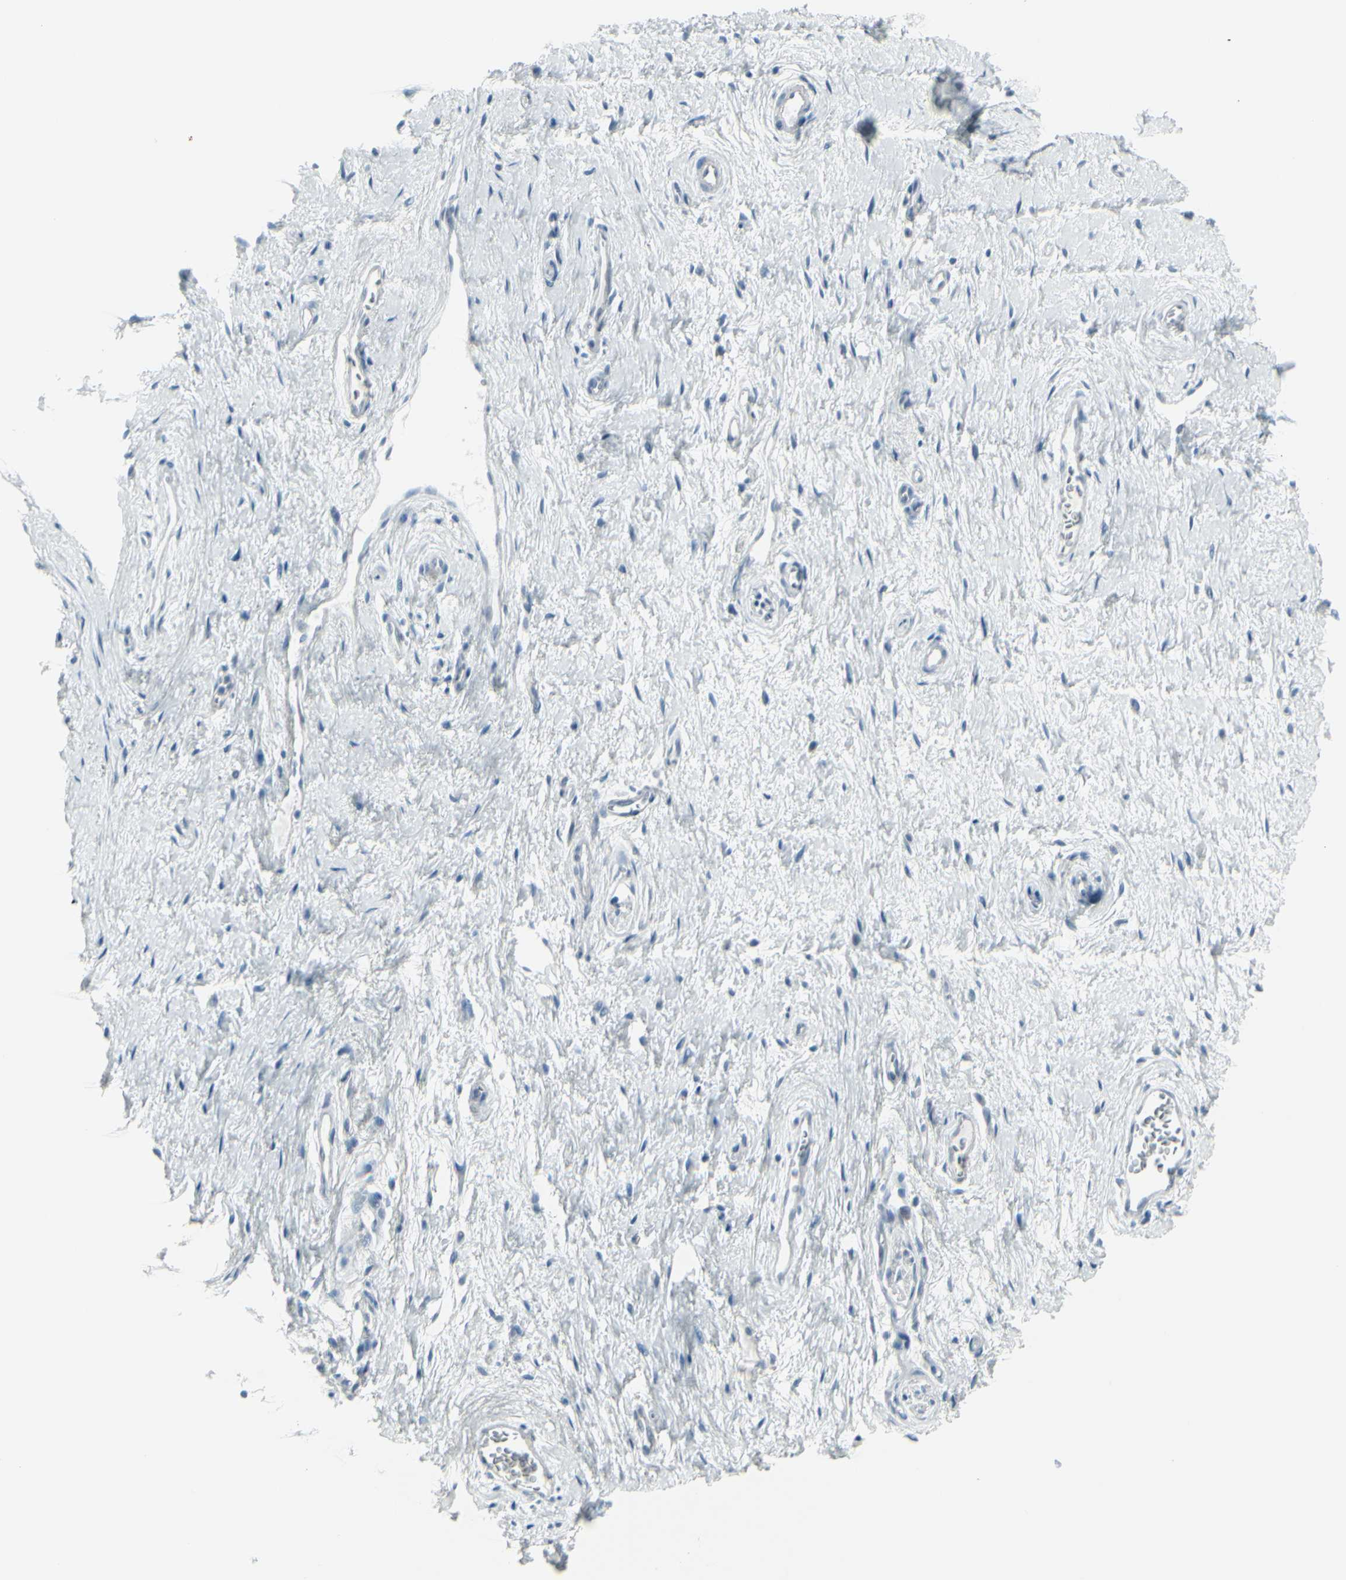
{"staining": {"intensity": "negative", "quantity": "none", "location": "none"}, "tissue": "vagina", "cell_type": "Squamous epithelial cells", "image_type": "normal", "snomed": [{"axis": "morphology", "description": "Normal tissue, NOS"}, {"axis": "topography", "description": "Soft tissue"}, {"axis": "topography", "description": "Vagina"}], "caption": "This is an IHC photomicrograph of benign vagina. There is no expression in squamous epithelial cells.", "gene": "RAB3A", "patient": {"sex": "female", "age": 61}}